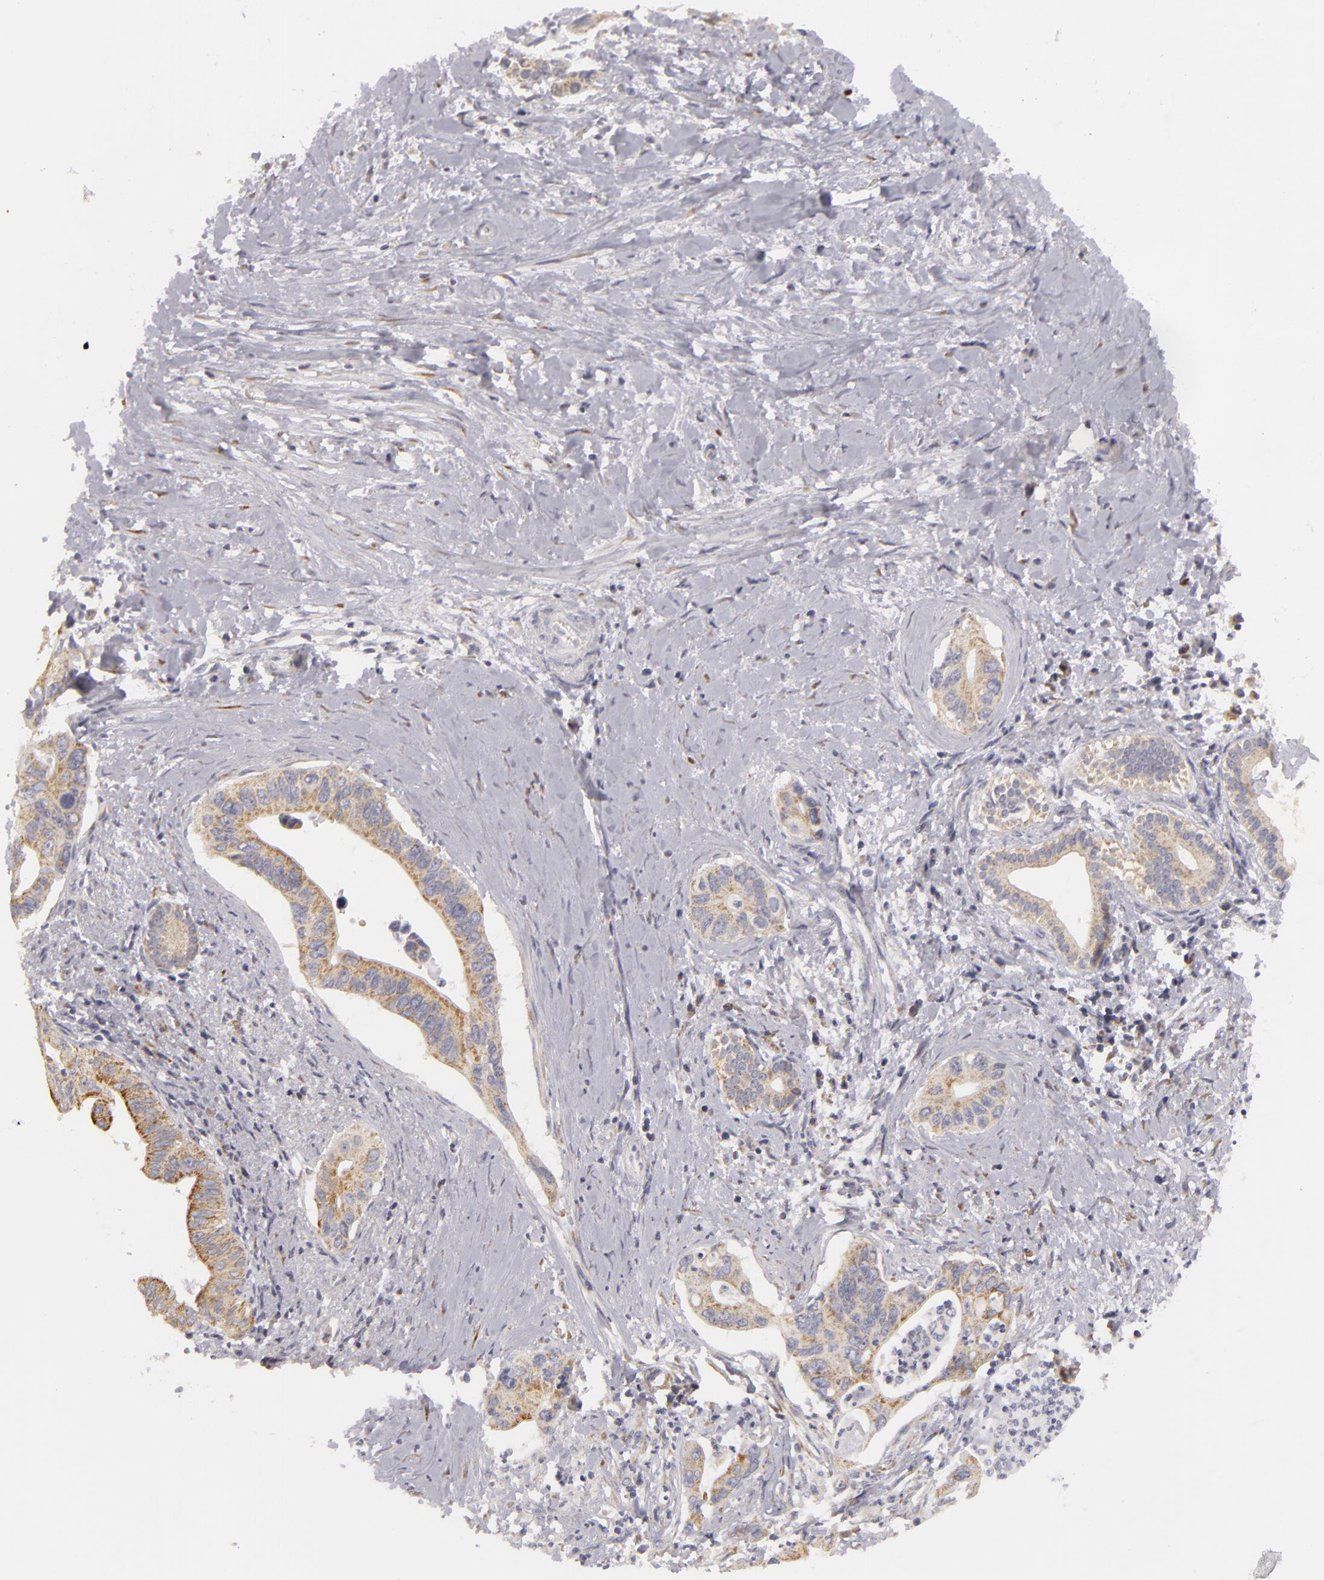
{"staining": {"intensity": "weak", "quantity": ">75%", "location": "cytoplasmic/membranous"}, "tissue": "liver cancer", "cell_type": "Tumor cells", "image_type": "cancer", "snomed": [{"axis": "morphology", "description": "Cholangiocarcinoma"}, {"axis": "topography", "description": "Liver"}], "caption": "Immunohistochemistry (IHC) of liver cancer reveals low levels of weak cytoplasmic/membranous positivity in about >75% of tumor cells. The protein is stained brown, and the nuclei are stained in blue (DAB (3,3'-diaminobenzidine) IHC with brightfield microscopy, high magnification).", "gene": "ATP2B3", "patient": {"sex": "female", "age": 65}}